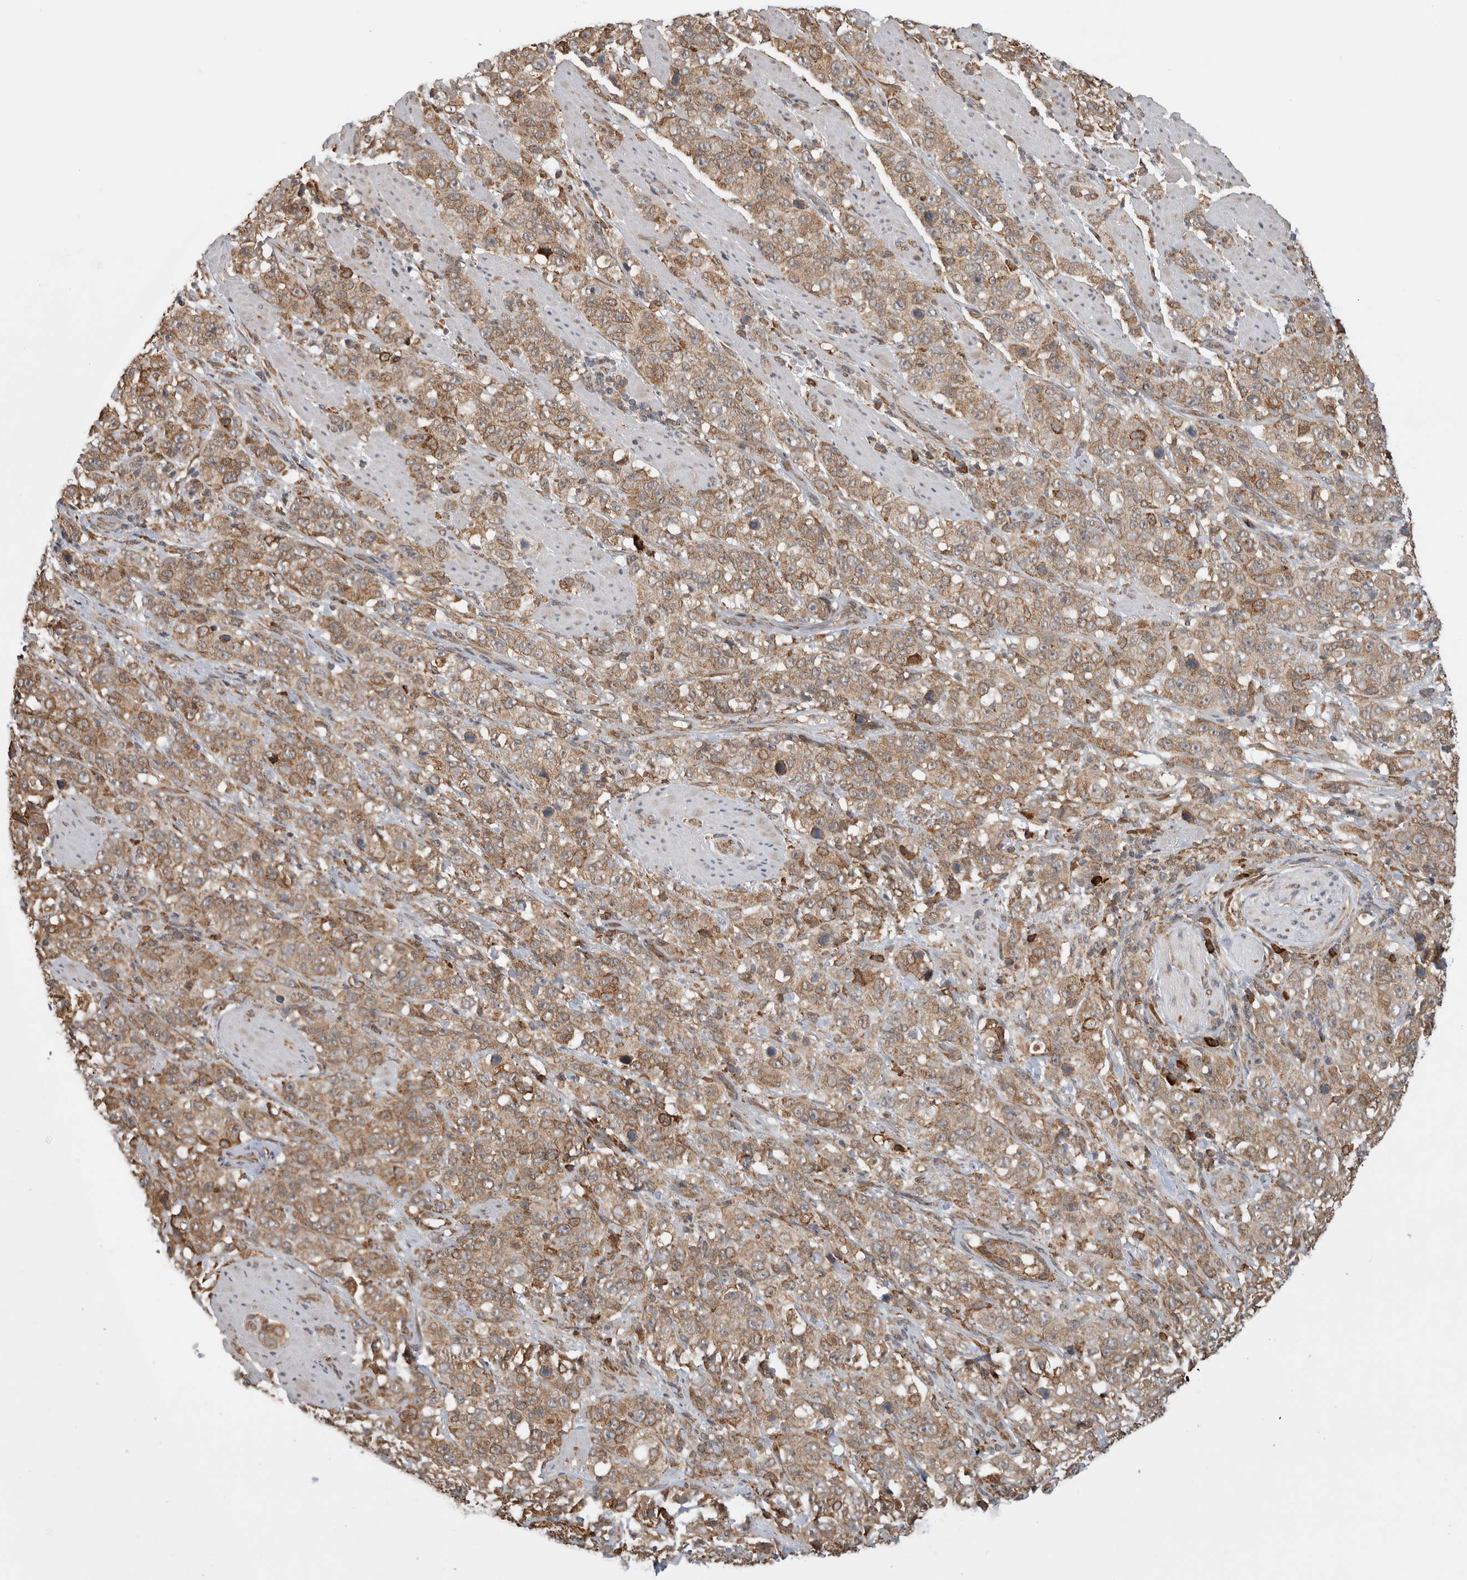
{"staining": {"intensity": "moderate", "quantity": ">75%", "location": "cytoplasmic/membranous"}, "tissue": "stomach cancer", "cell_type": "Tumor cells", "image_type": "cancer", "snomed": [{"axis": "morphology", "description": "Adenocarcinoma, NOS"}, {"axis": "topography", "description": "Stomach"}], "caption": "Stomach cancer (adenocarcinoma) tissue exhibits moderate cytoplasmic/membranous staining in about >75% of tumor cells, visualized by immunohistochemistry.", "gene": "MS4A7", "patient": {"sex": "male", "age": 48}}